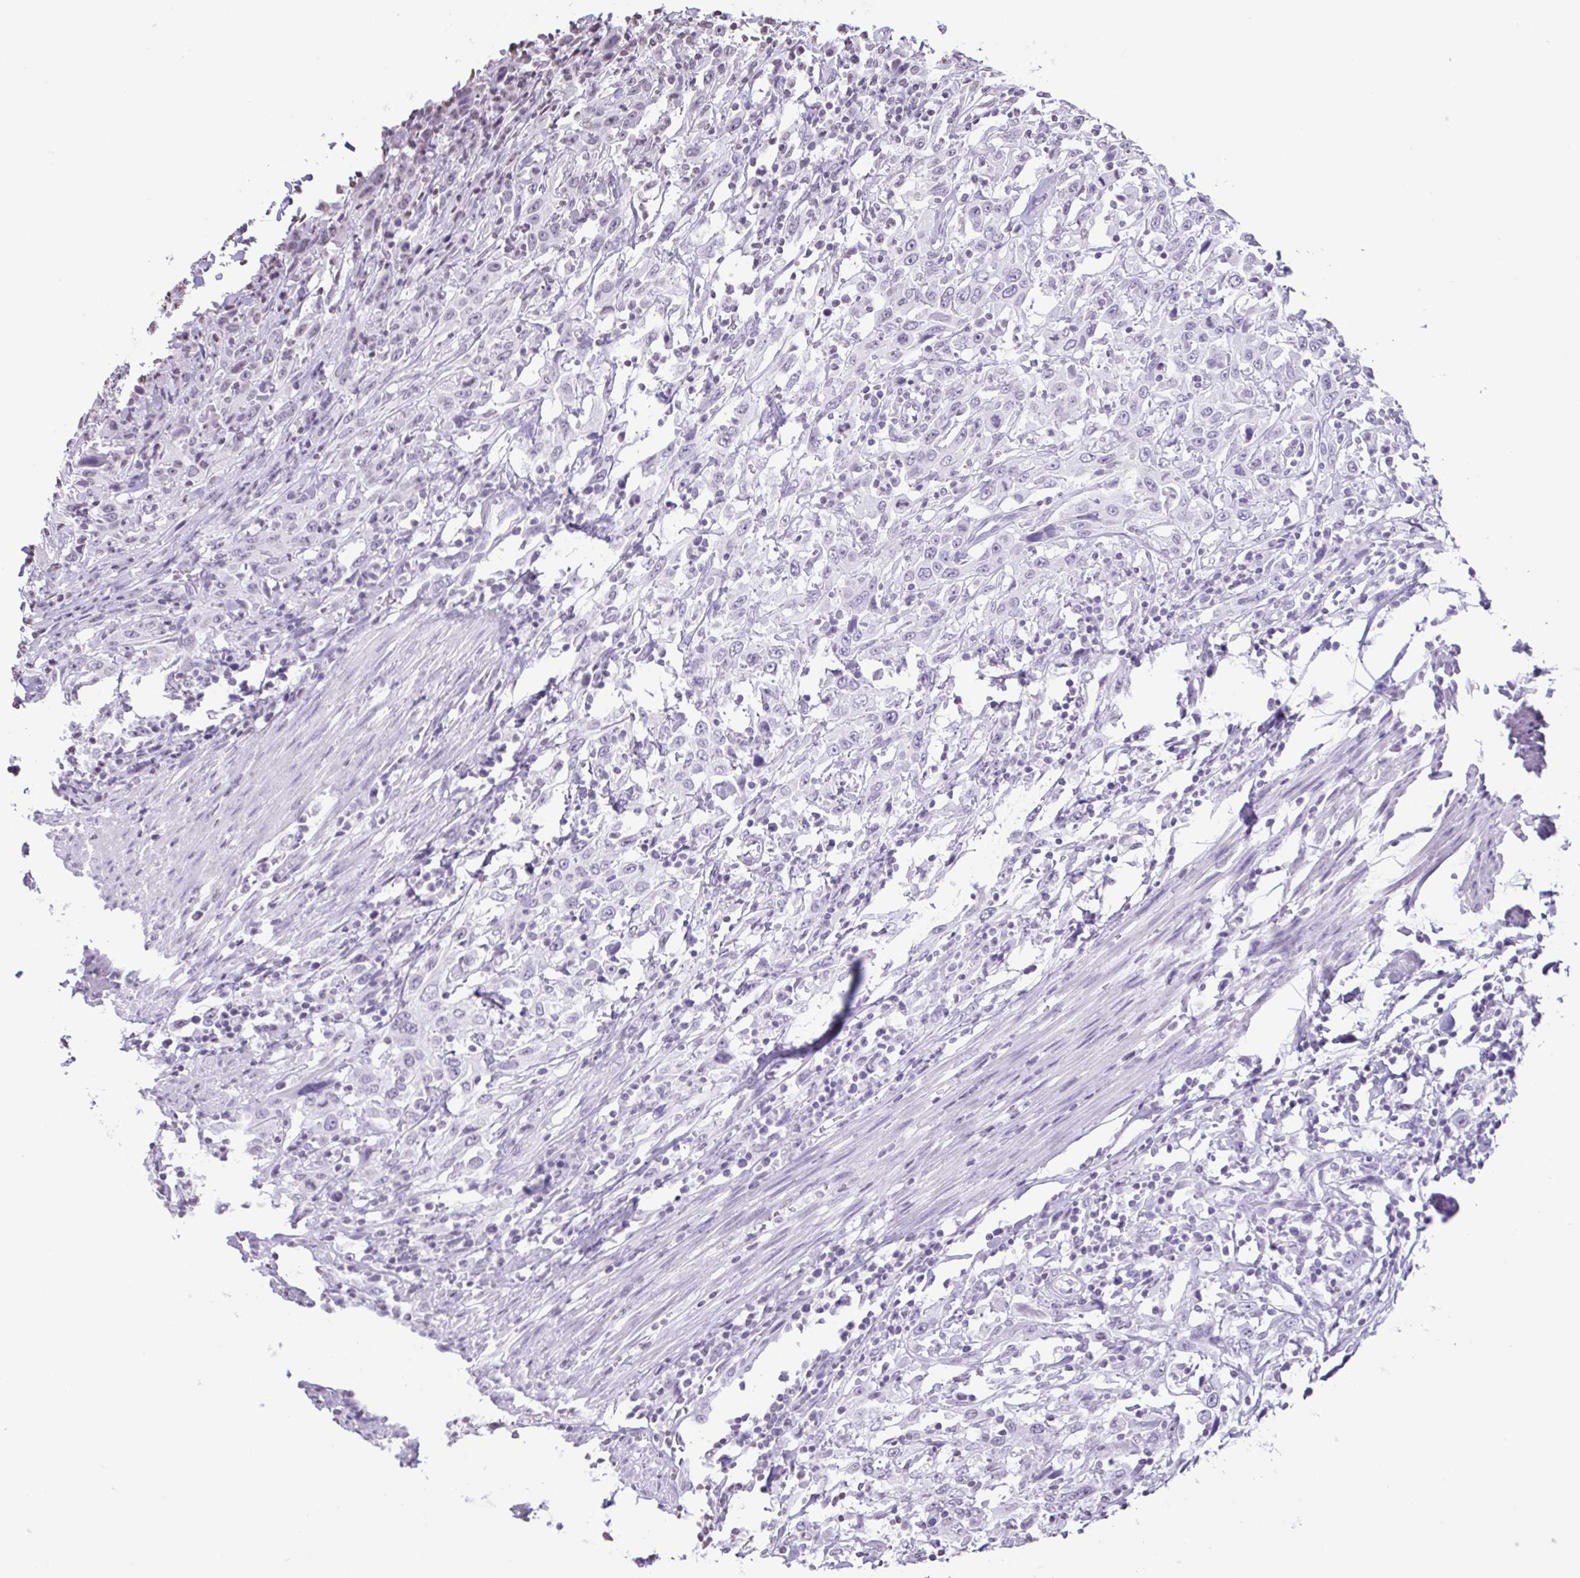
{"staining": {"intensity": "negative", "quantity": "none", "location": "none"}, "tissue": "urothelial cancer", "cell_type": "Tumor cells", "image_type": "cancer", "snomed": [{"axis": "morphology", "description": "Urothelial carcinoma, High grade"}, {"axis": "topography", "description": "Urinary bladder"}], "caption": "IHC image of neoplastic tissue: human urothelial cancer stained with DAB (3,3'-diaminobenzidine) shows no significant protein positivity in tumor cells. (Stains: DAB immunohistochemistry (IHC) with hematoxylin counter stain, Microscopy: brightfield microscopy at high magnification).", "gene": "VCY1B", "patient": {"sex": "male", "age": 61}}